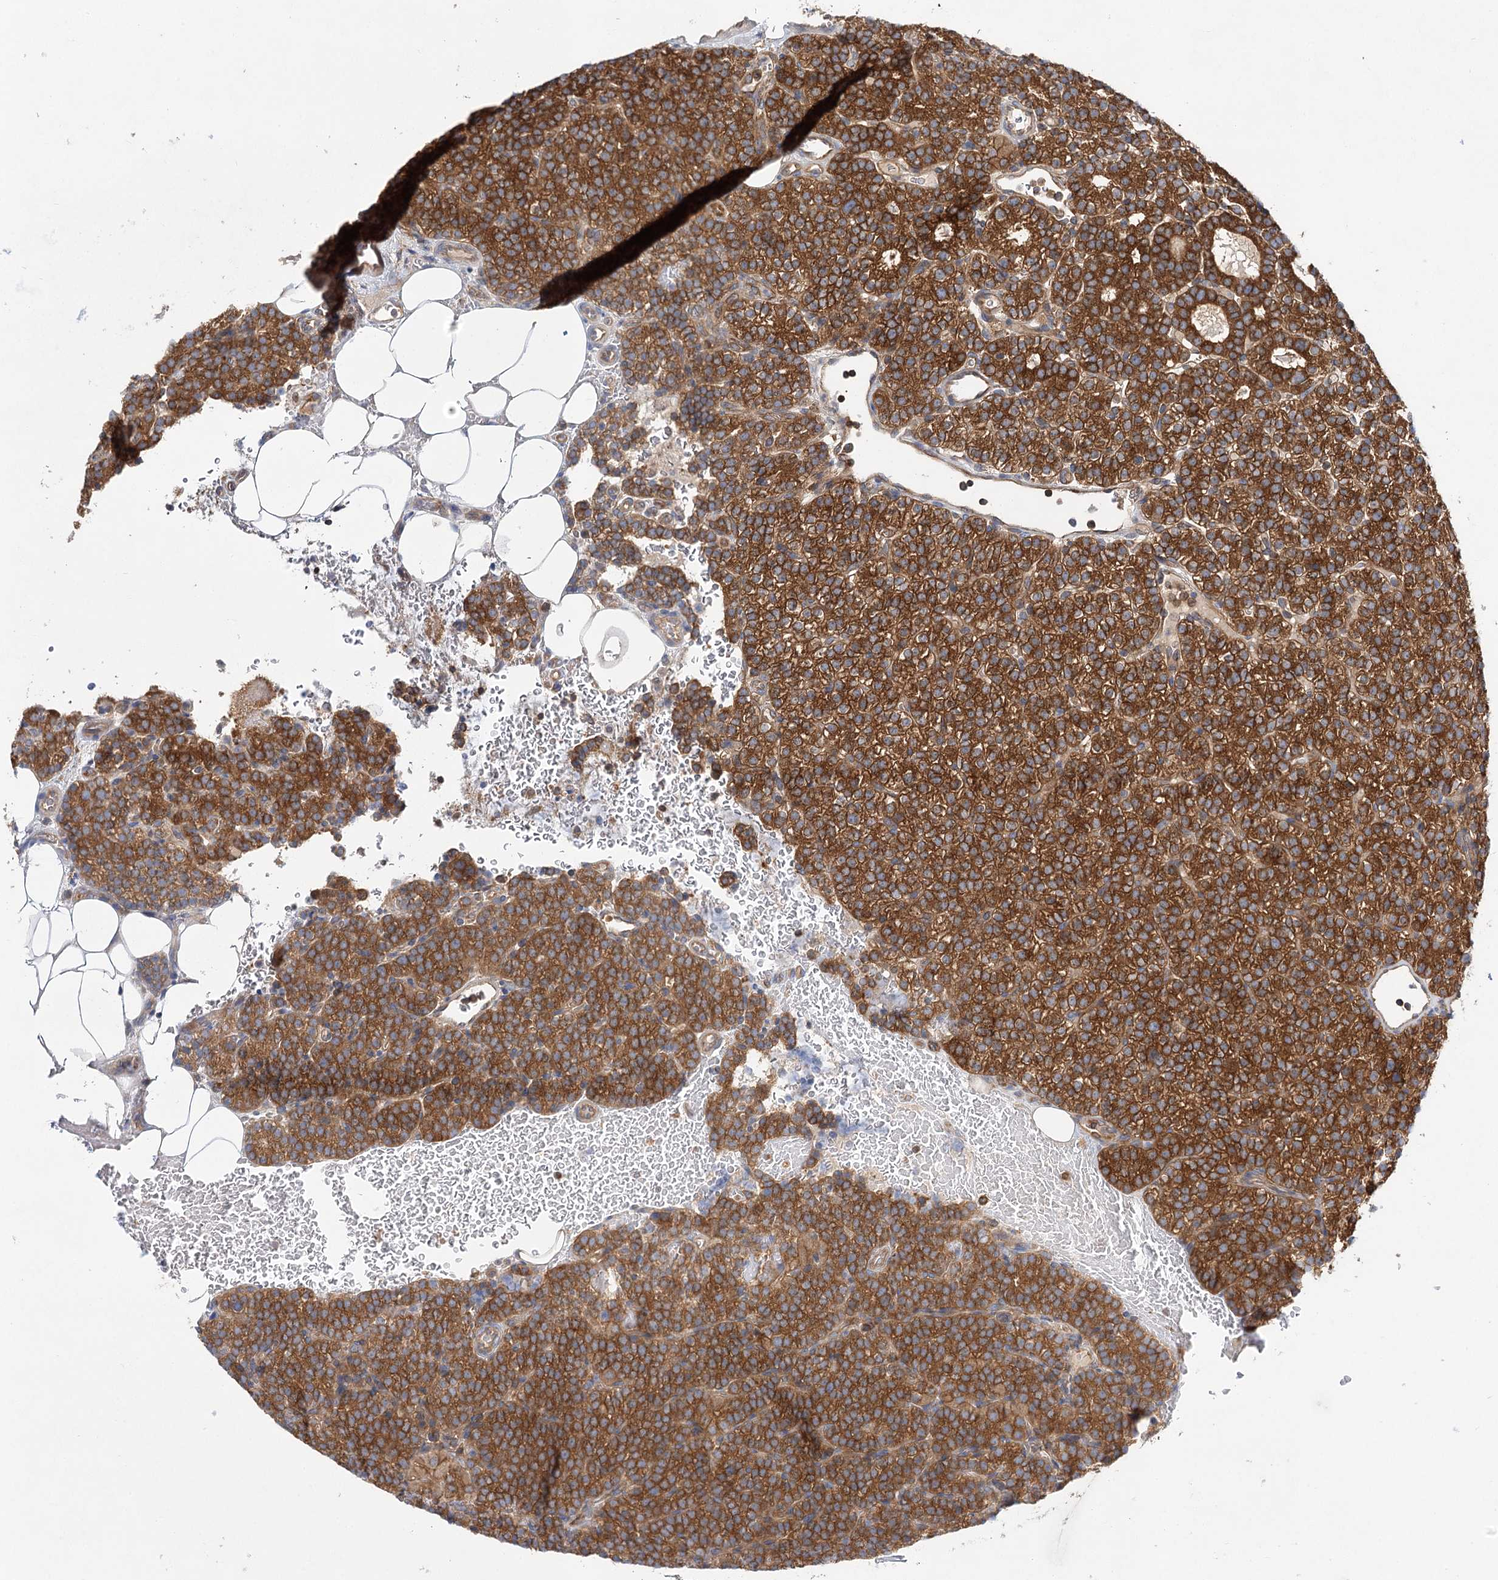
{"staining": {"intensity": "strong", "quantity": ">75%", "location": "cytoplasmic/membranous"}, "tissue": "parathyroid gland", "cell_type": "Glandular cells", "image_type": "normal", "snomed": [{"axis": "morphology", "description": "Normal tissue, NOS"}, {"axis": "topography", "description": "Parathyroid gland"}], "caption": "Approximately >75% of glandular cells in benign parathyroid gland exhibit strong cytoplasmic/membranous protein staining as visualized by brown immunohistochemical staining.", "gene": "ABRAXAS2", "patient": {"sex": "female", "age": 48}}